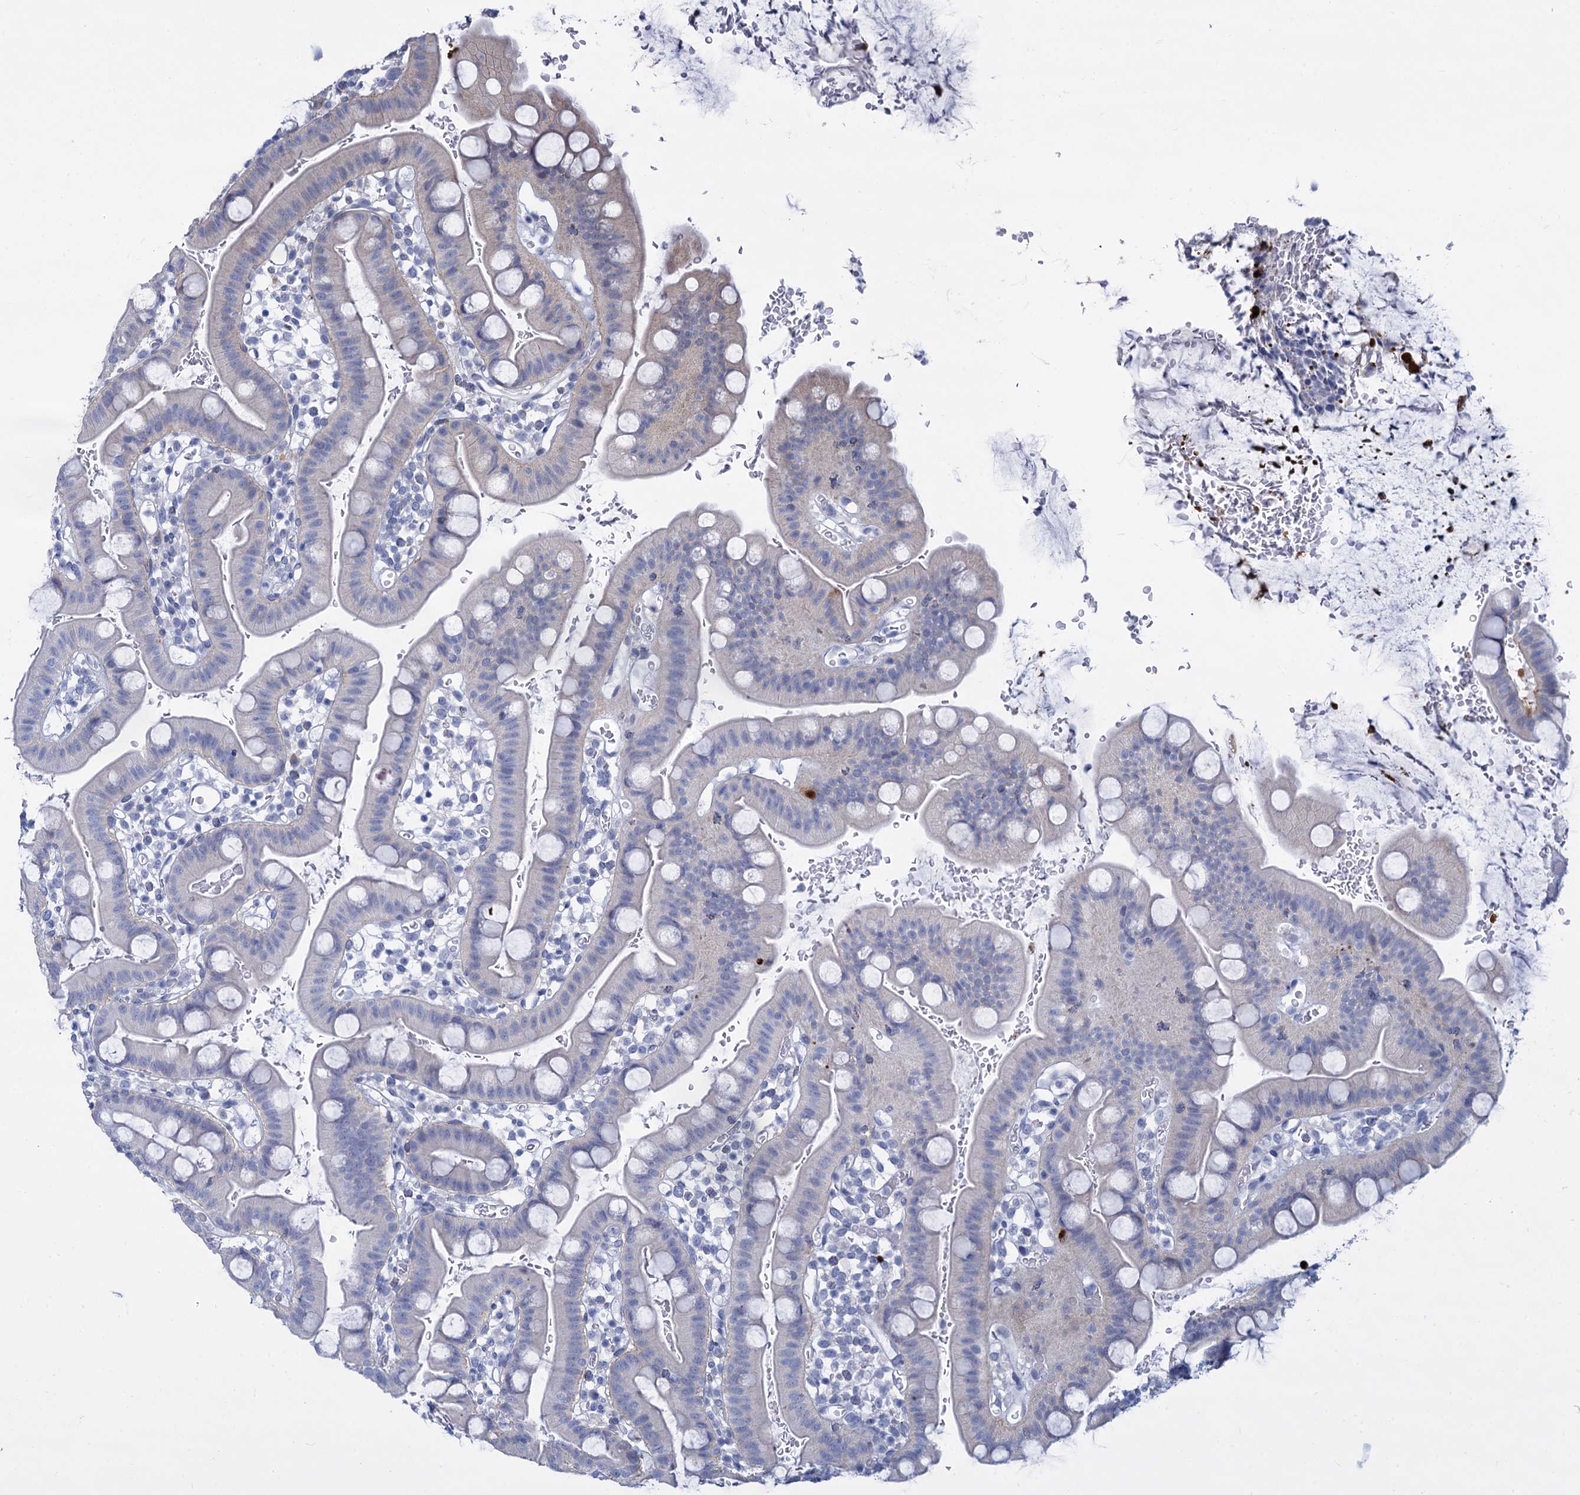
{"staining": {"intensity": "negative", "quantity": "none", "location": "none"}, "tissue": "small intestine", "cell_type": "Glandular cells", "image_type": "normal", "snomed": [{"axis": "morphology", "description": "Normal tissue, NOS"}, {"axis": "topography", "description": "Stomach, upper"}, {"axis": "topography", "description": "Stomach, lower"}, {"axis": "topography", "description": "Small intestine"}], "caption": "Immunohistochemistry (IHC) micrograph of unremarkable small intestine: small intestine stained with DAB (3,3'-diaminobenzidine) demonstrates no significant protein staining in glandular cells.", "gene": "TRIM77", "patient": {"sex": "male", "age": 68}}